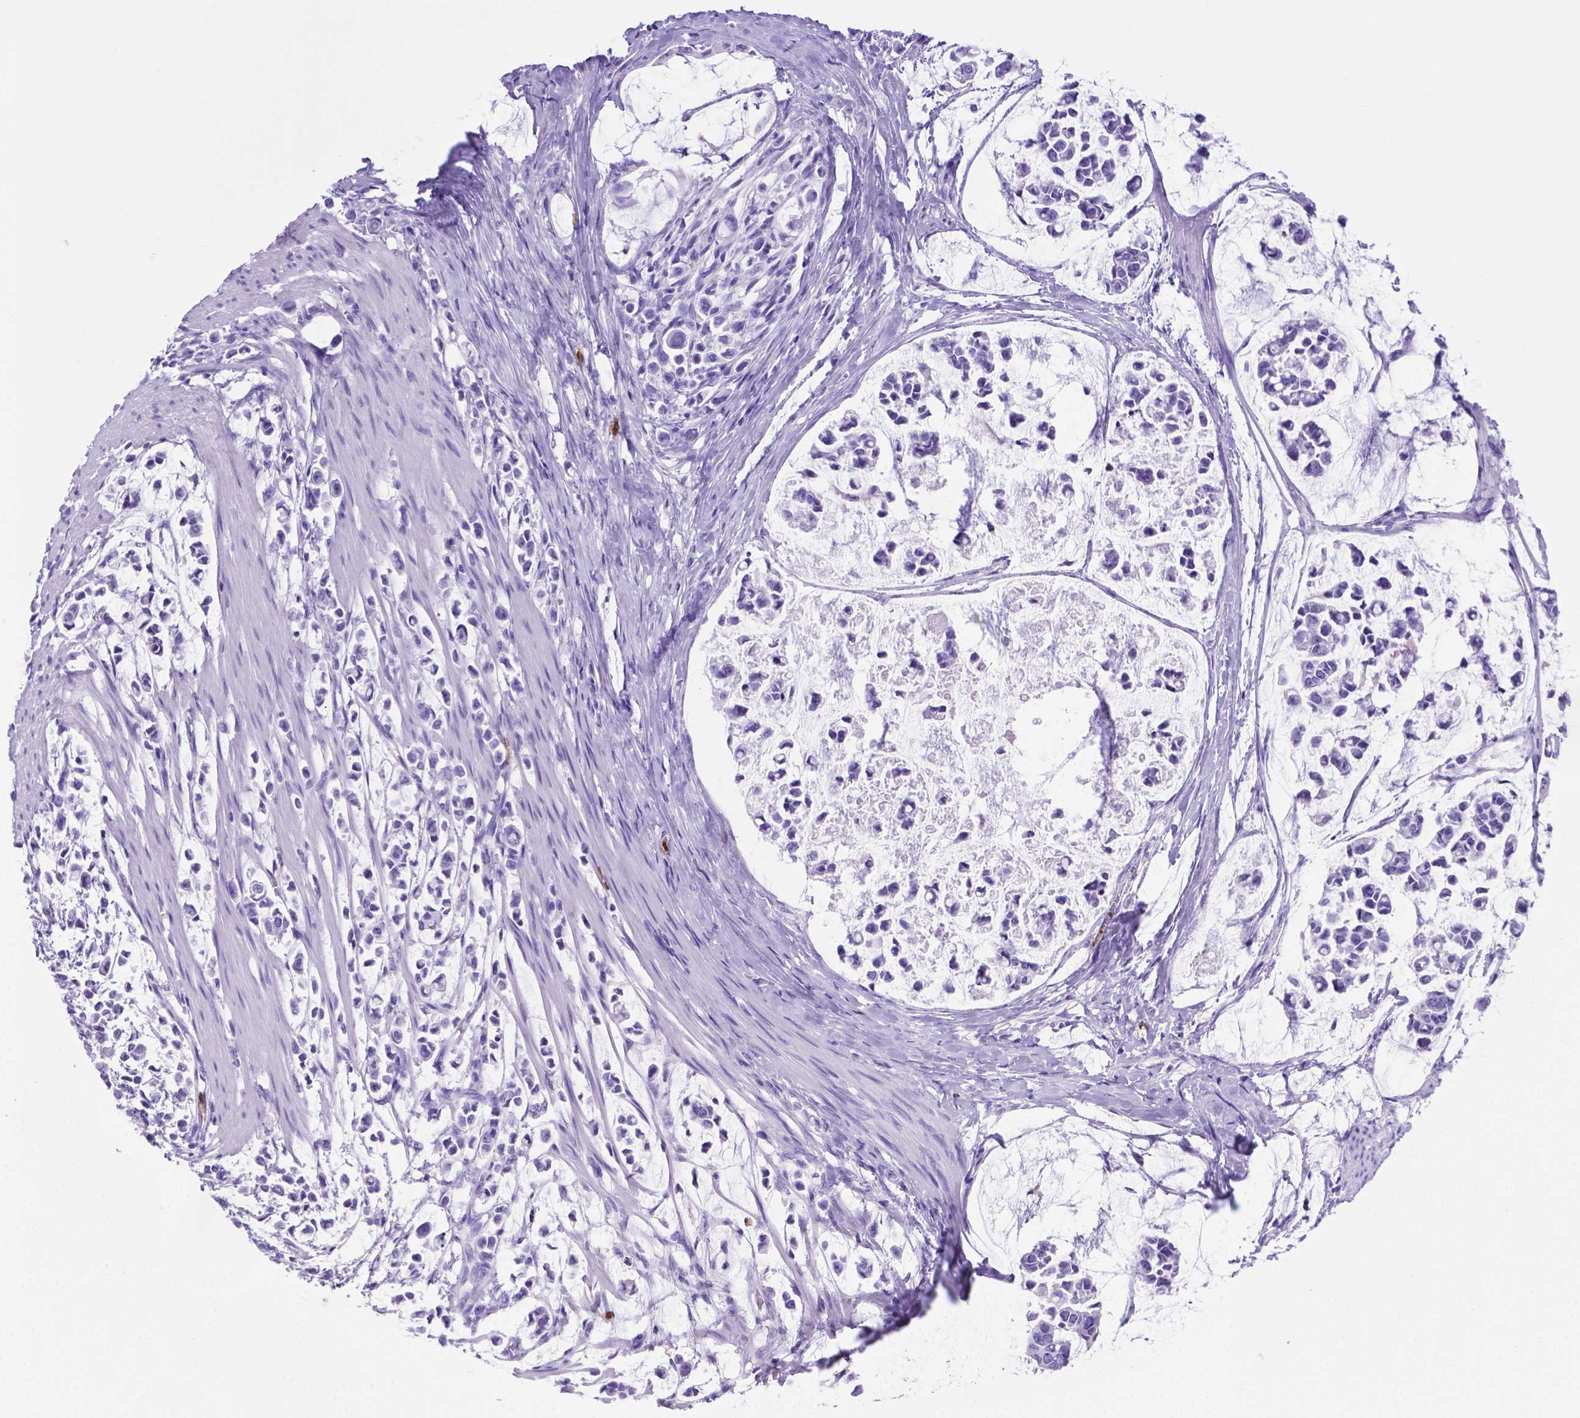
{"staining": {"intensity": "negative", "quantity": "none", "location": "none"}, "tissue": "stomach cancer", "cell_type": "Tumor cells", "image_type": "cancer", "snomed": [{"axis": "morphology", "description": "Adenocarcinoma, NOS"}, {"axis": "topography", "description": "Stomach"}], "caption": "A micrograph of human stomach cancer (adenocarcinoma) is negative for staining in tumor cells. Nuclei are stained in blue.", "gene": "LZTR1", "patient": {"sex": "male", "age": 82}}